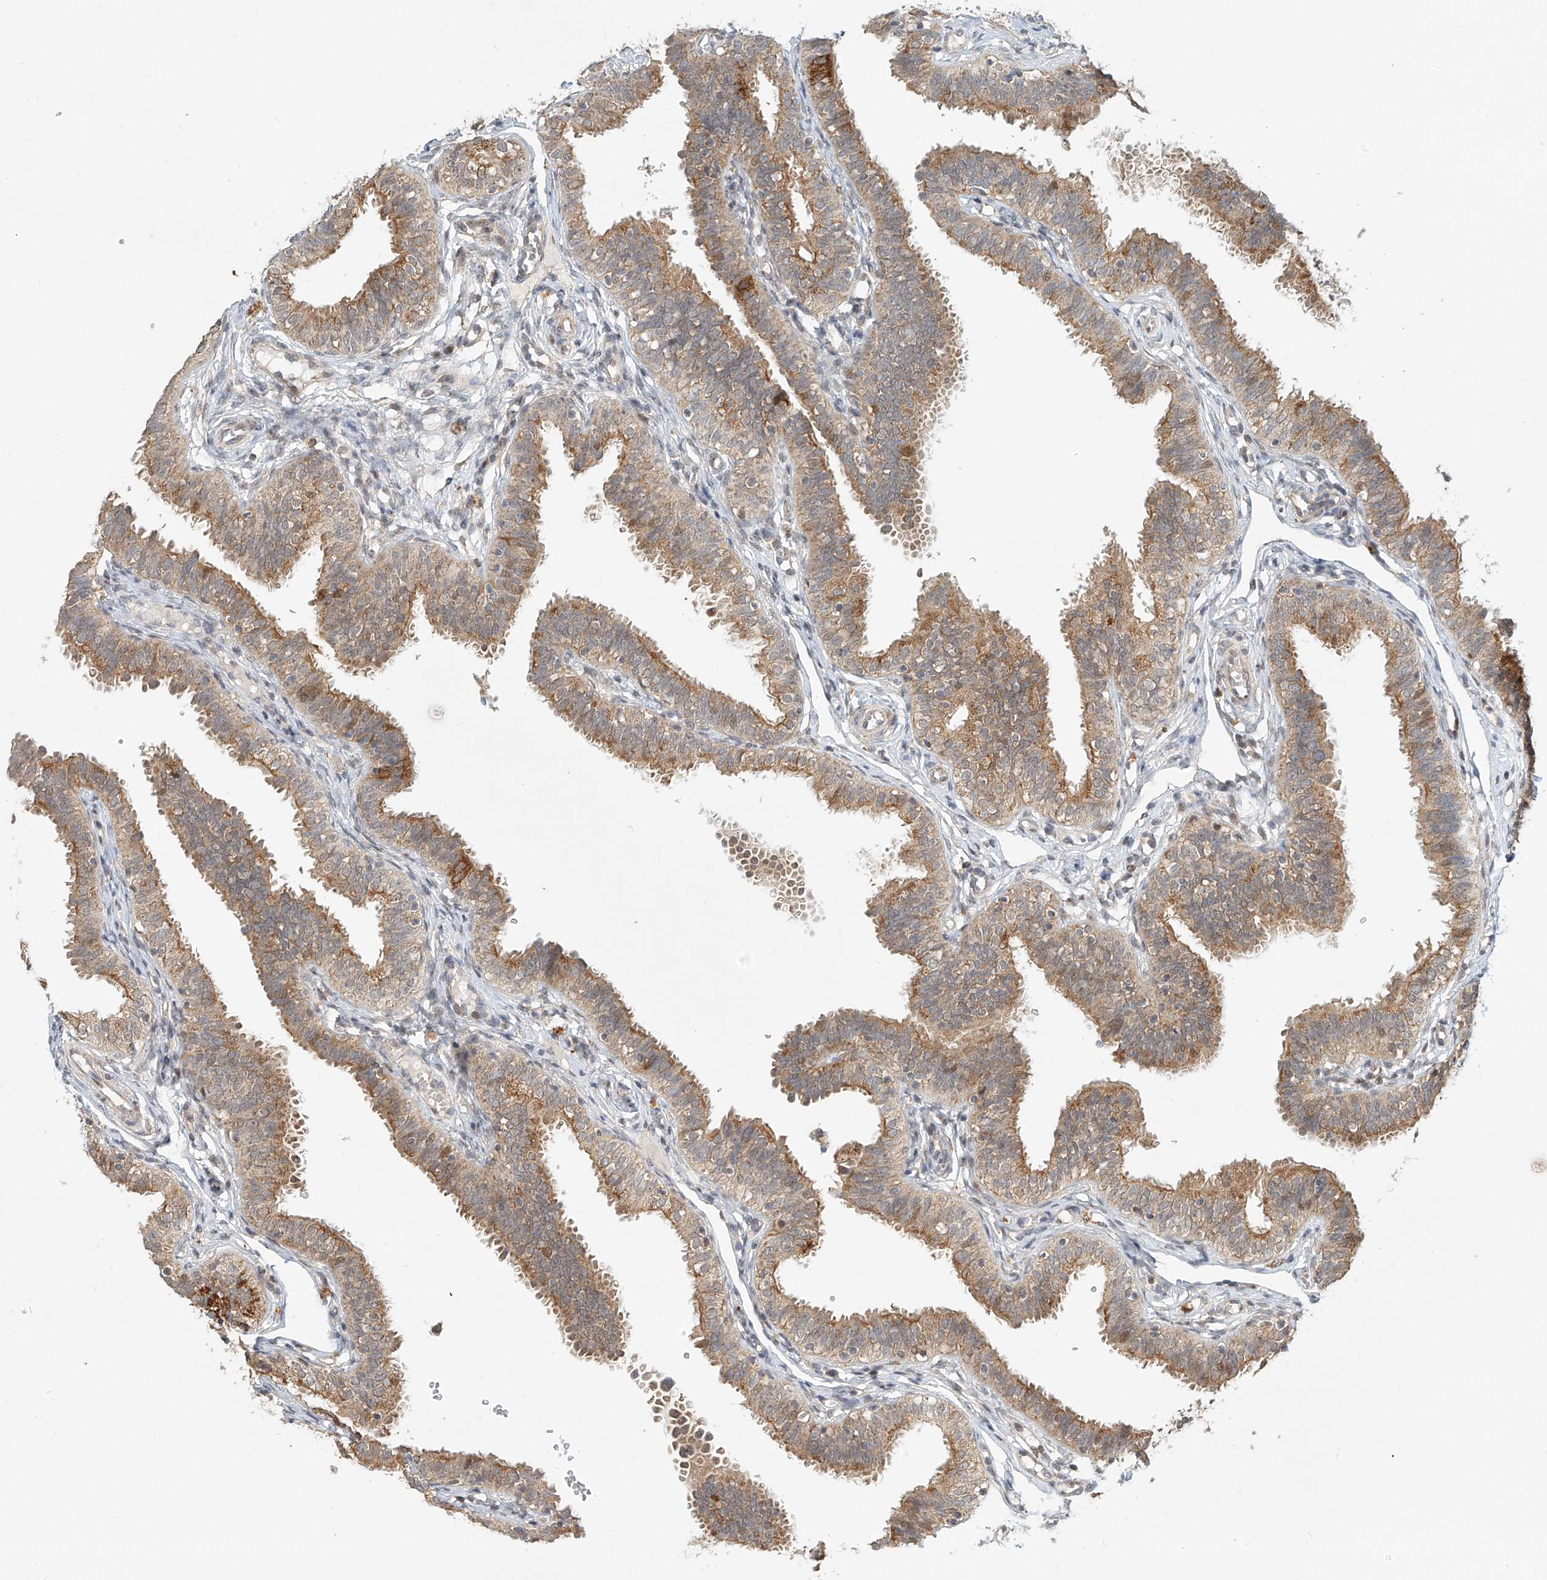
{"staining": {"intensity": "moderate", "quantity": "25%-75%", "location": "cytoplasmic/membranous,nuclear"}, "tissue": "fallopian tube", "cell_type": "Glandular cells", "image_type": "normal", "snomed": [{"axis": "morphology", "description": "Normal tissue, NOS"}, {"axis": "topography", "description": "Fallopian tube"}], "caption": "Immunohistochemistry (IHC) staining of normal fallopian tube, which exhibits medium levels of moderate cytoplasmic/membranous,nuclear expression in approximately 25%-75% of glandular cells indicating moderate cytoplasmic/membranous,nuclear protein positivity. The staining was performed using DAB (brown) for protein detection and nuclei were counterstained in hematoxylin (blue).", "gene": "SYTL3", "patient": {"sex": "female", "age": 35}}